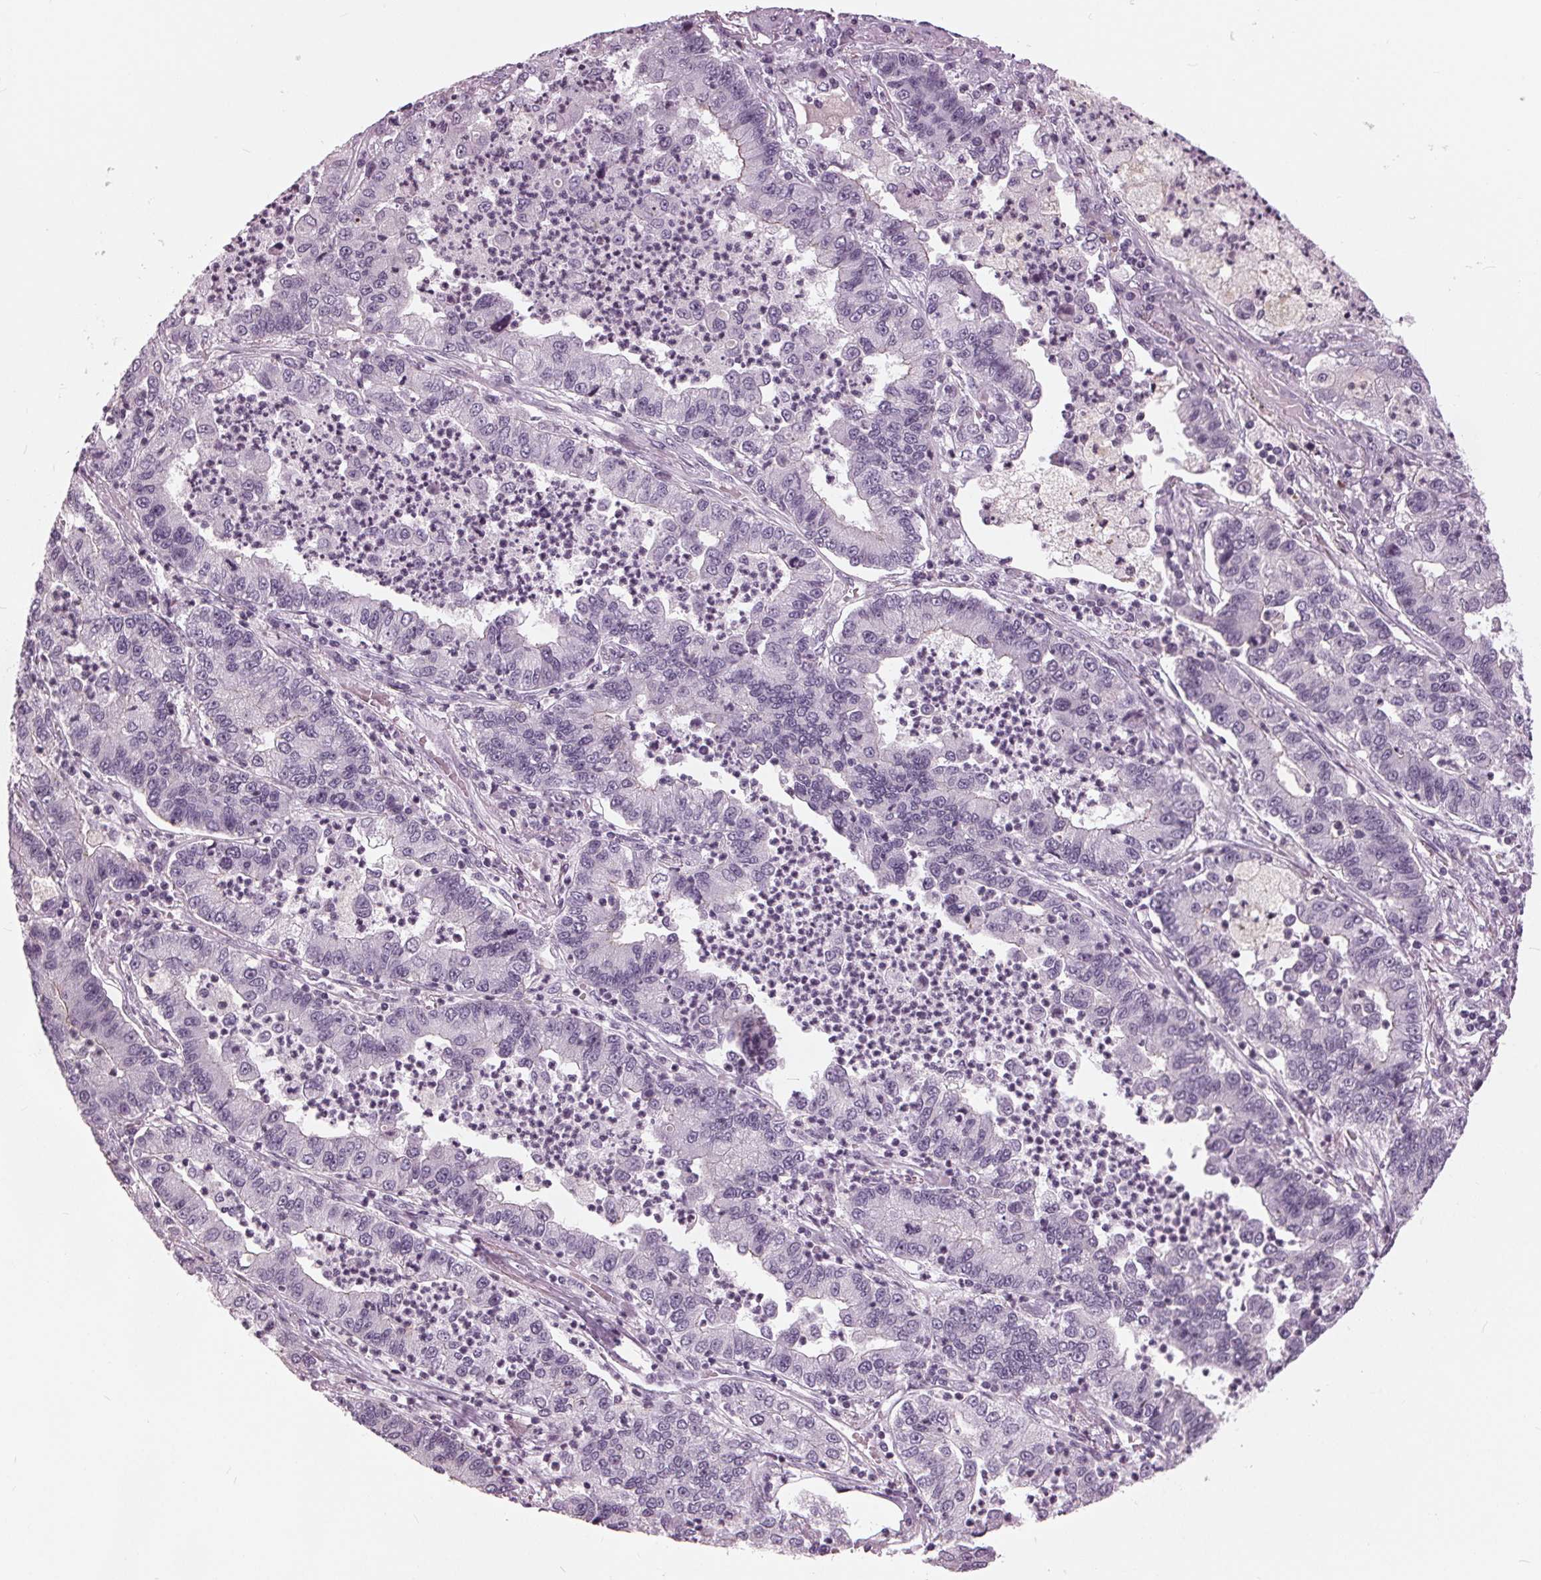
{"staining": {"intensity": "negative", "quantity": "none", "location": "none"}, "tissue": "lung cancer", "cell_type": "Tumor cells", "image_type": "cancer", "snomed": [{"axis": "morphology", "description": "Adenocarcinoma, NOS"}, {"axis": "topography", "description": "Lung"}], "caption": "Immunohistochemistry photomicrograph of neoplastic tissue: lung cancer stained with DAB shows no significant protein positivity in tumor cells. Nuclei are stained in blue.", "gene": "SLC9A4", "patient": {"sex": "female", "age": 57}}